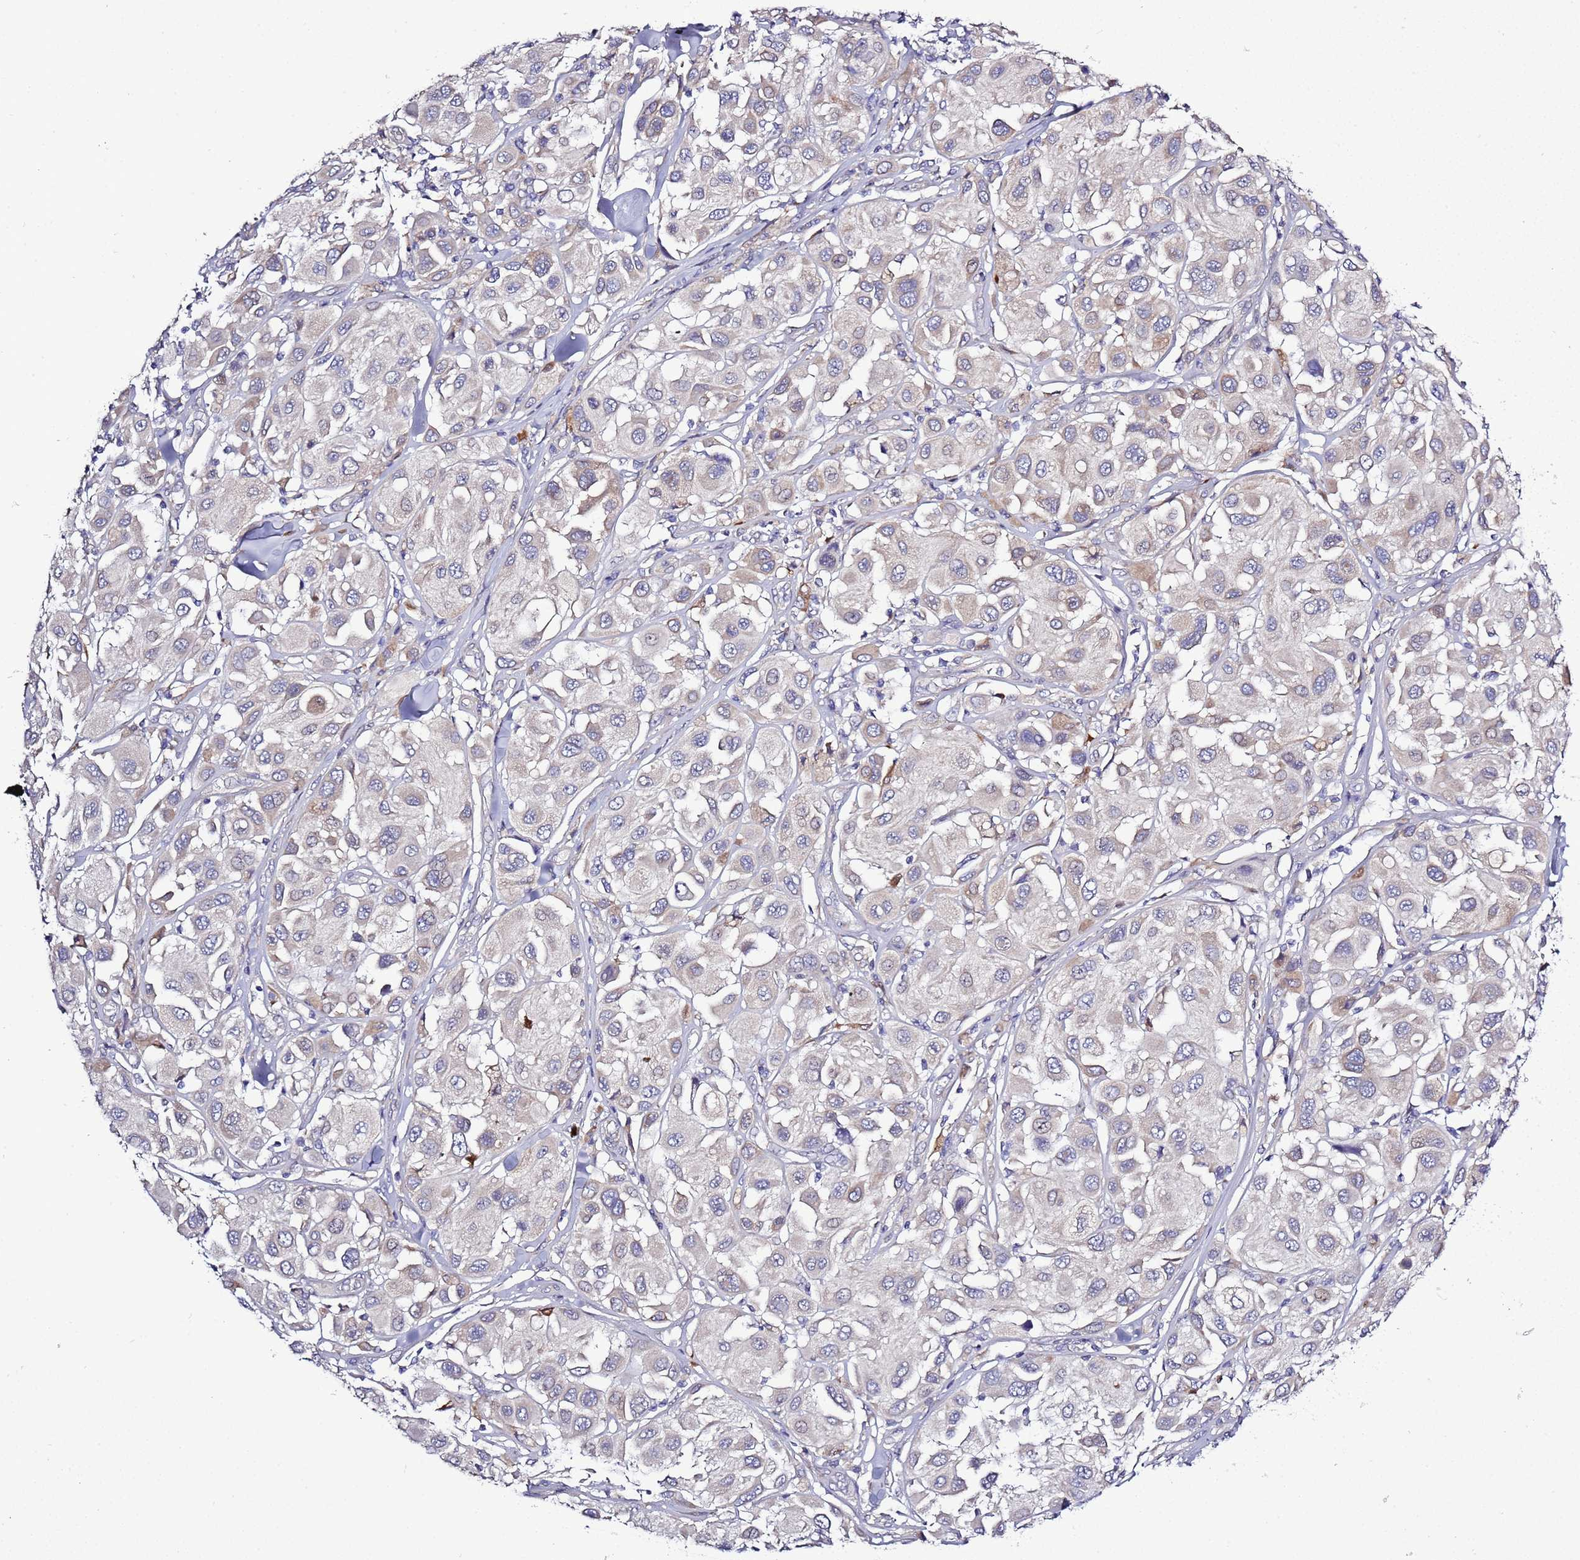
{"staining": {"intensity": "weak", "quantity": "<25%", "location": "cytoplasmic/membranous"}, "tissue": "melanoma", "cell_type": "Tumor cells", "image_type": "cancer", "snomed": [{"axis": "morphology", "description": "Malignant melanoma, Metastatic site"}, {"axis": "topography", "description": "Skin"}], "caption": "High magnification brightfield microscopy of melanoma stained with DAB (3,3'-diaminobenzidine) (brown) and counterstained with hematoxylin (blue): tumor cells show no significant expression.", "gene": "SPCS1", "patient": {"sex": "male", "age": 41}}